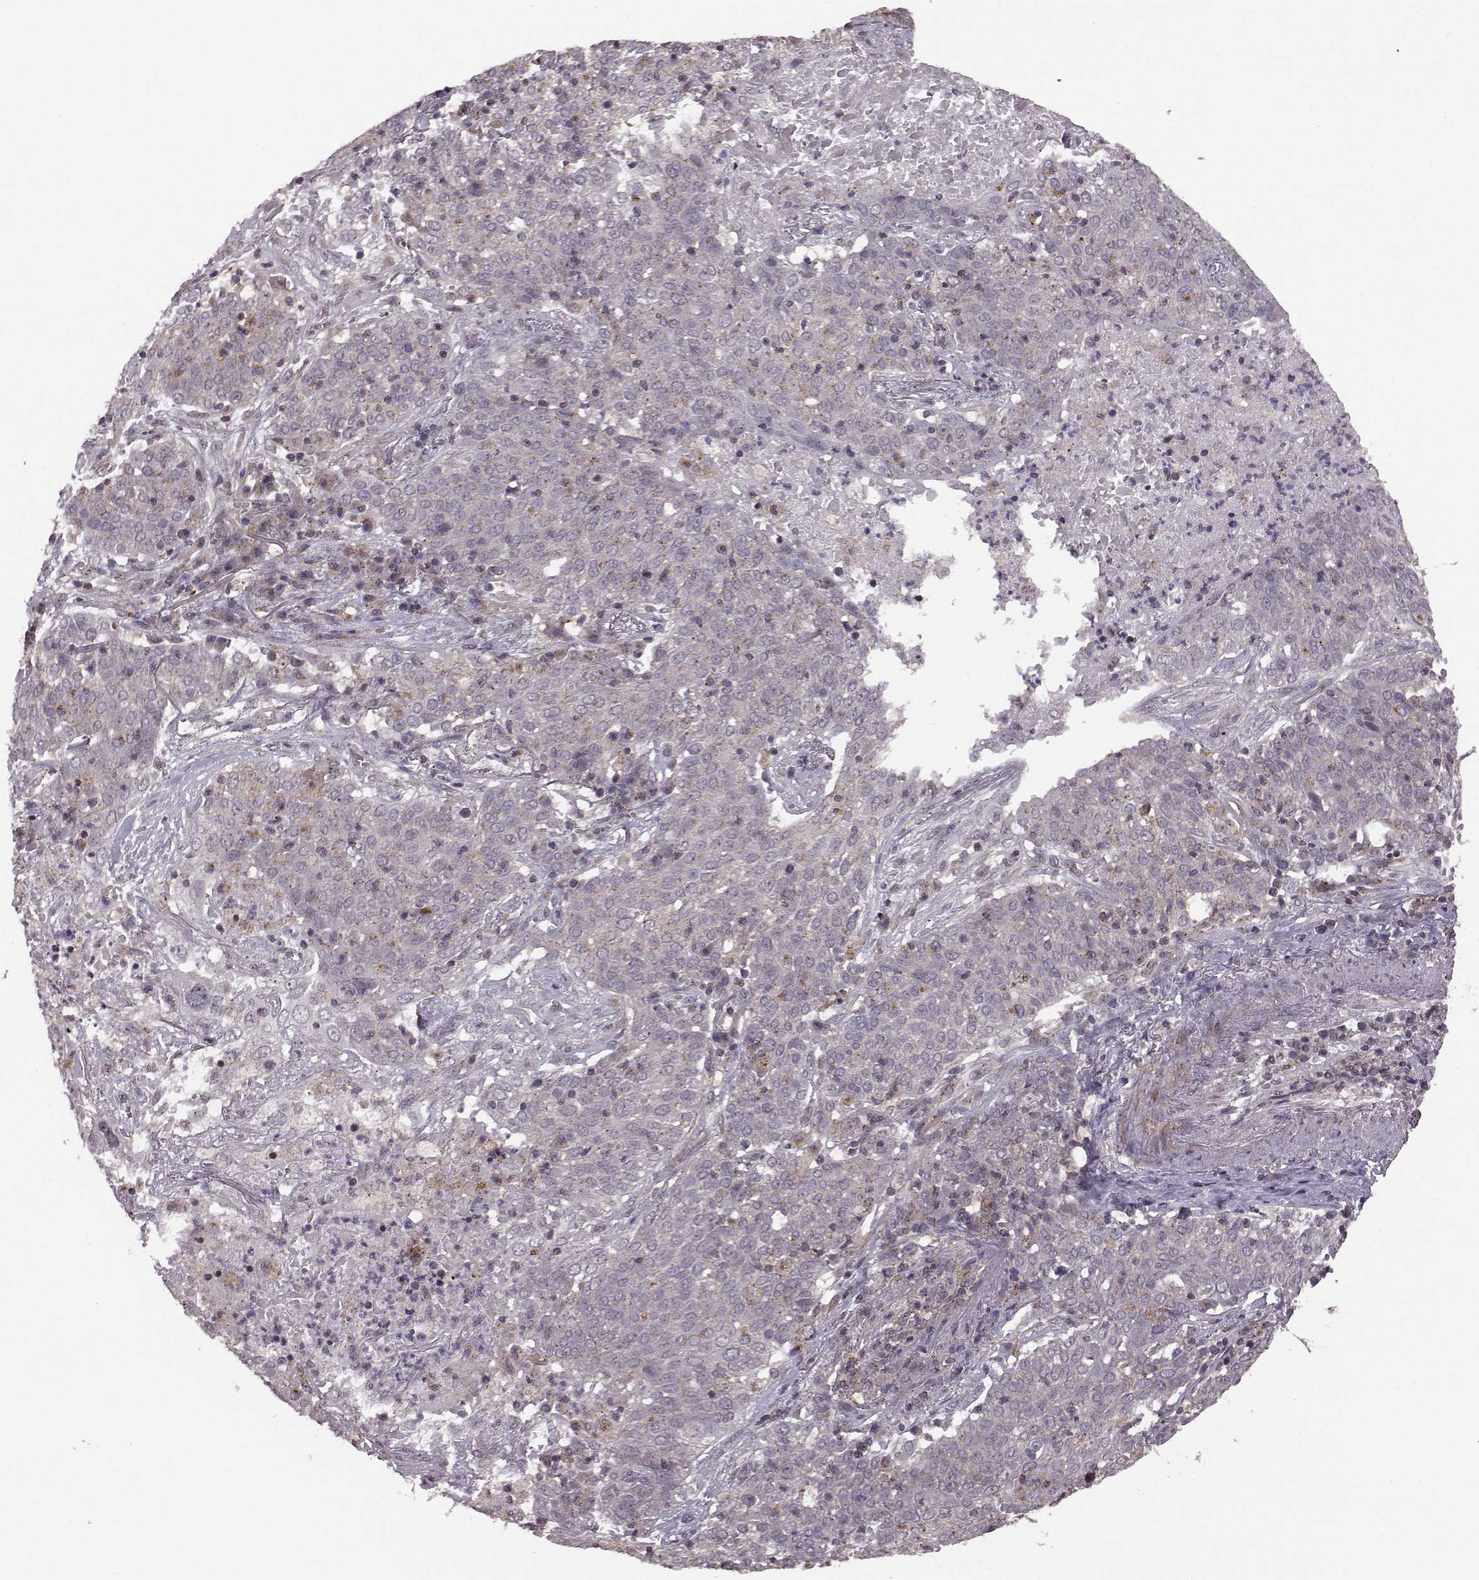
{"staining": {"intensity": "weak", "quantity": ">75%", "location": "cytoplasmic/membranous"}, "tissue": "lung cancer", "cell_type": "Tumor cells", "image_type": "cancer", "snomed": [{"axis": "morphology", "description": "Squamous cell carcinoma, NOS"}, {"axis": "topography", "description": "Lung"}], "caption": "Lung squamous cell carcinoma stained for a protein (brown) displays weak cytoplasmic/membranous positive staining in approximately >75% of tumor cells.", "gene": "FNIP2", "patient": {"sex": "male", "age": 82}}